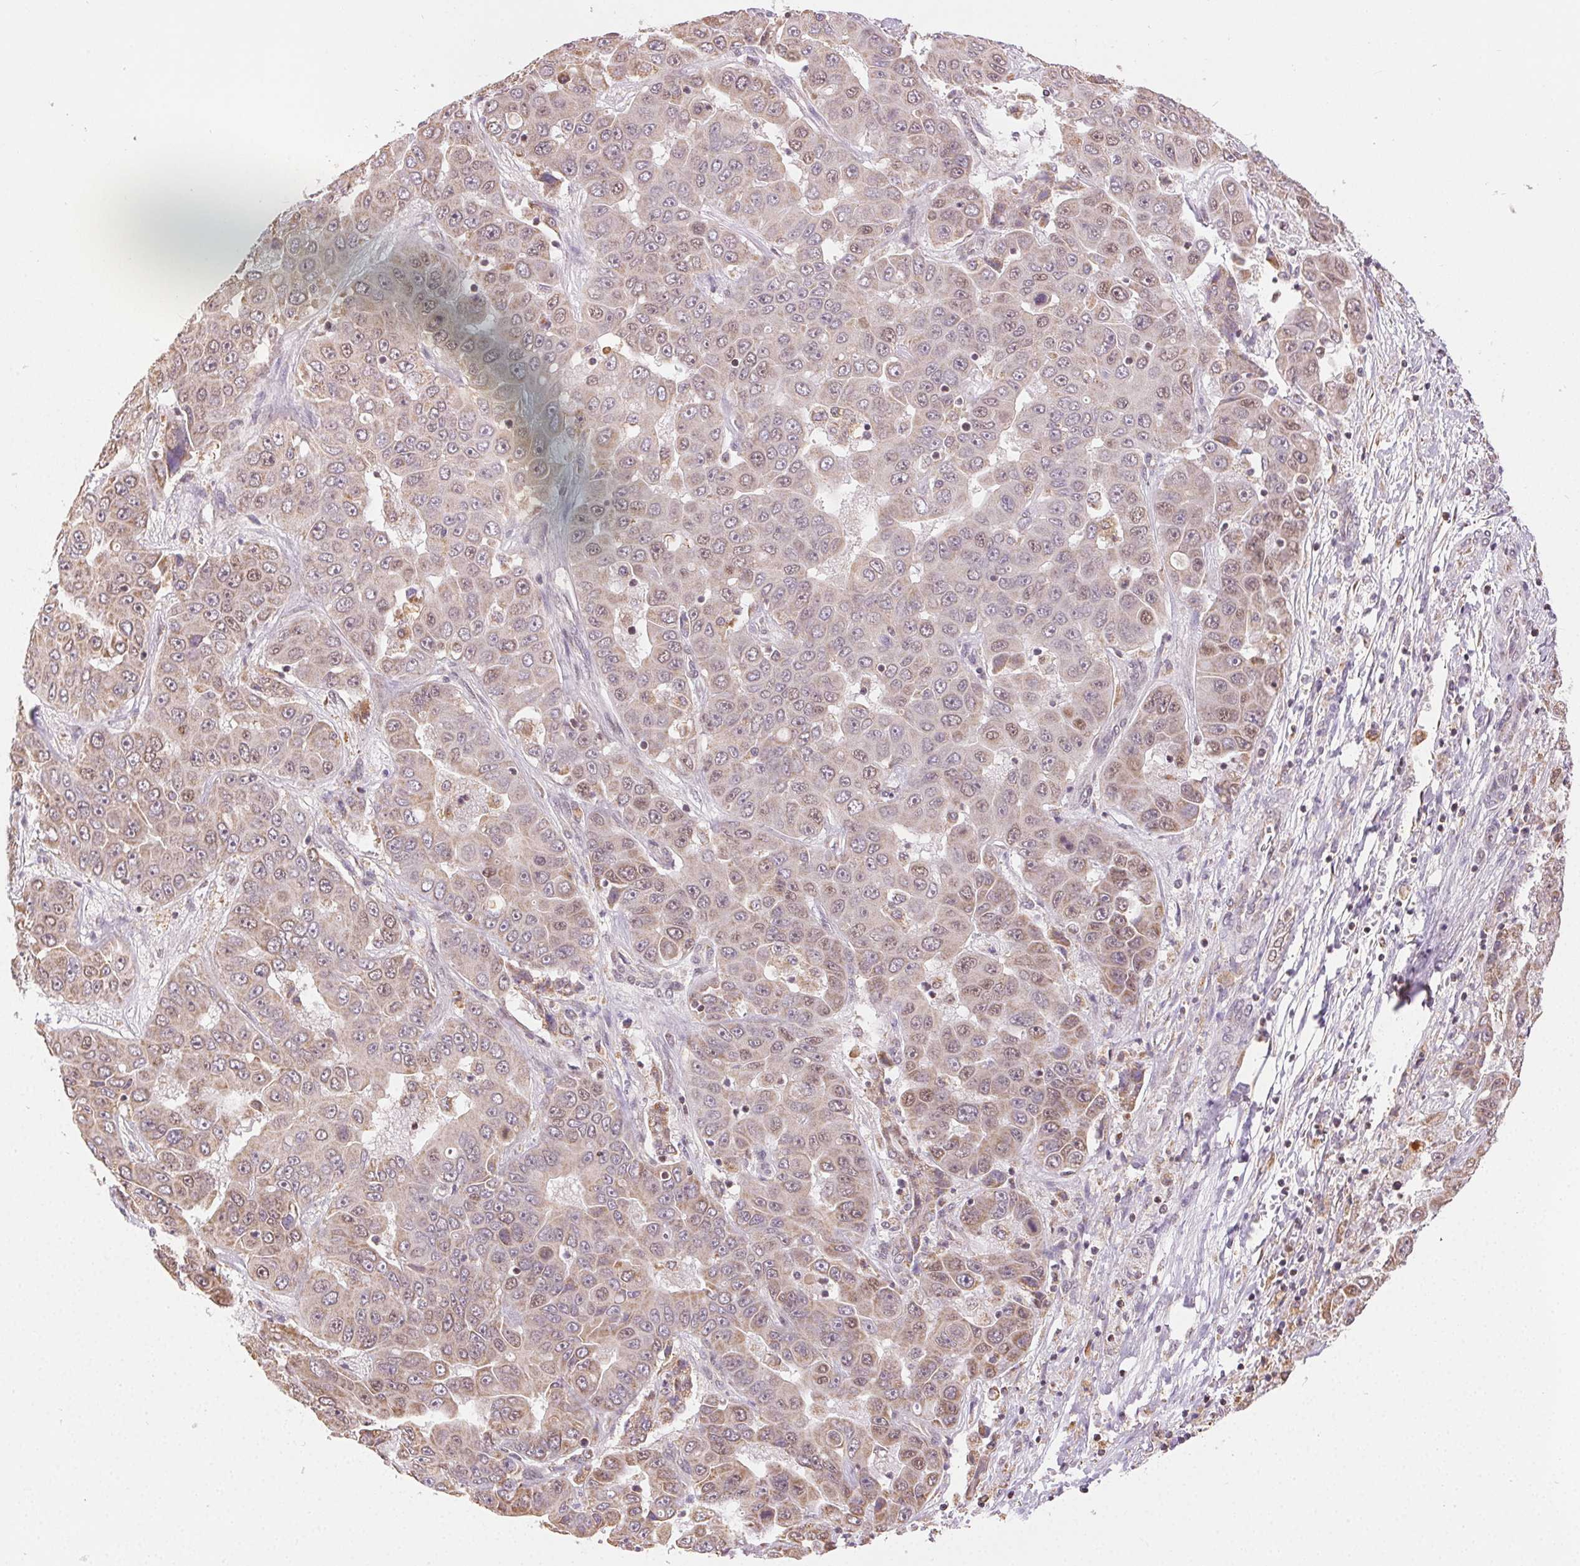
{"staining": {"intensity": "weak", "quantity": "25%-75%", "location": "cytoplasmic/membranous,nuclear"}, "tissue": "liver cancer", "cell_type": "Tumor cells", "image_type": "cancer", "snomed": [{"axis": "morphology", "description": "Cholangiocarcinoma"}, {"axis": "topography", "description": "Liver"}], "caption": "Approximately 25%-75% of tumor cells in human liver cancer show weak cytoplasmic/membranous and nuclear protein expression as visualized by brown immunohistochemical staining.", "gene": "PIWIL4", "patient": {"sex": "female", "age": 52}}